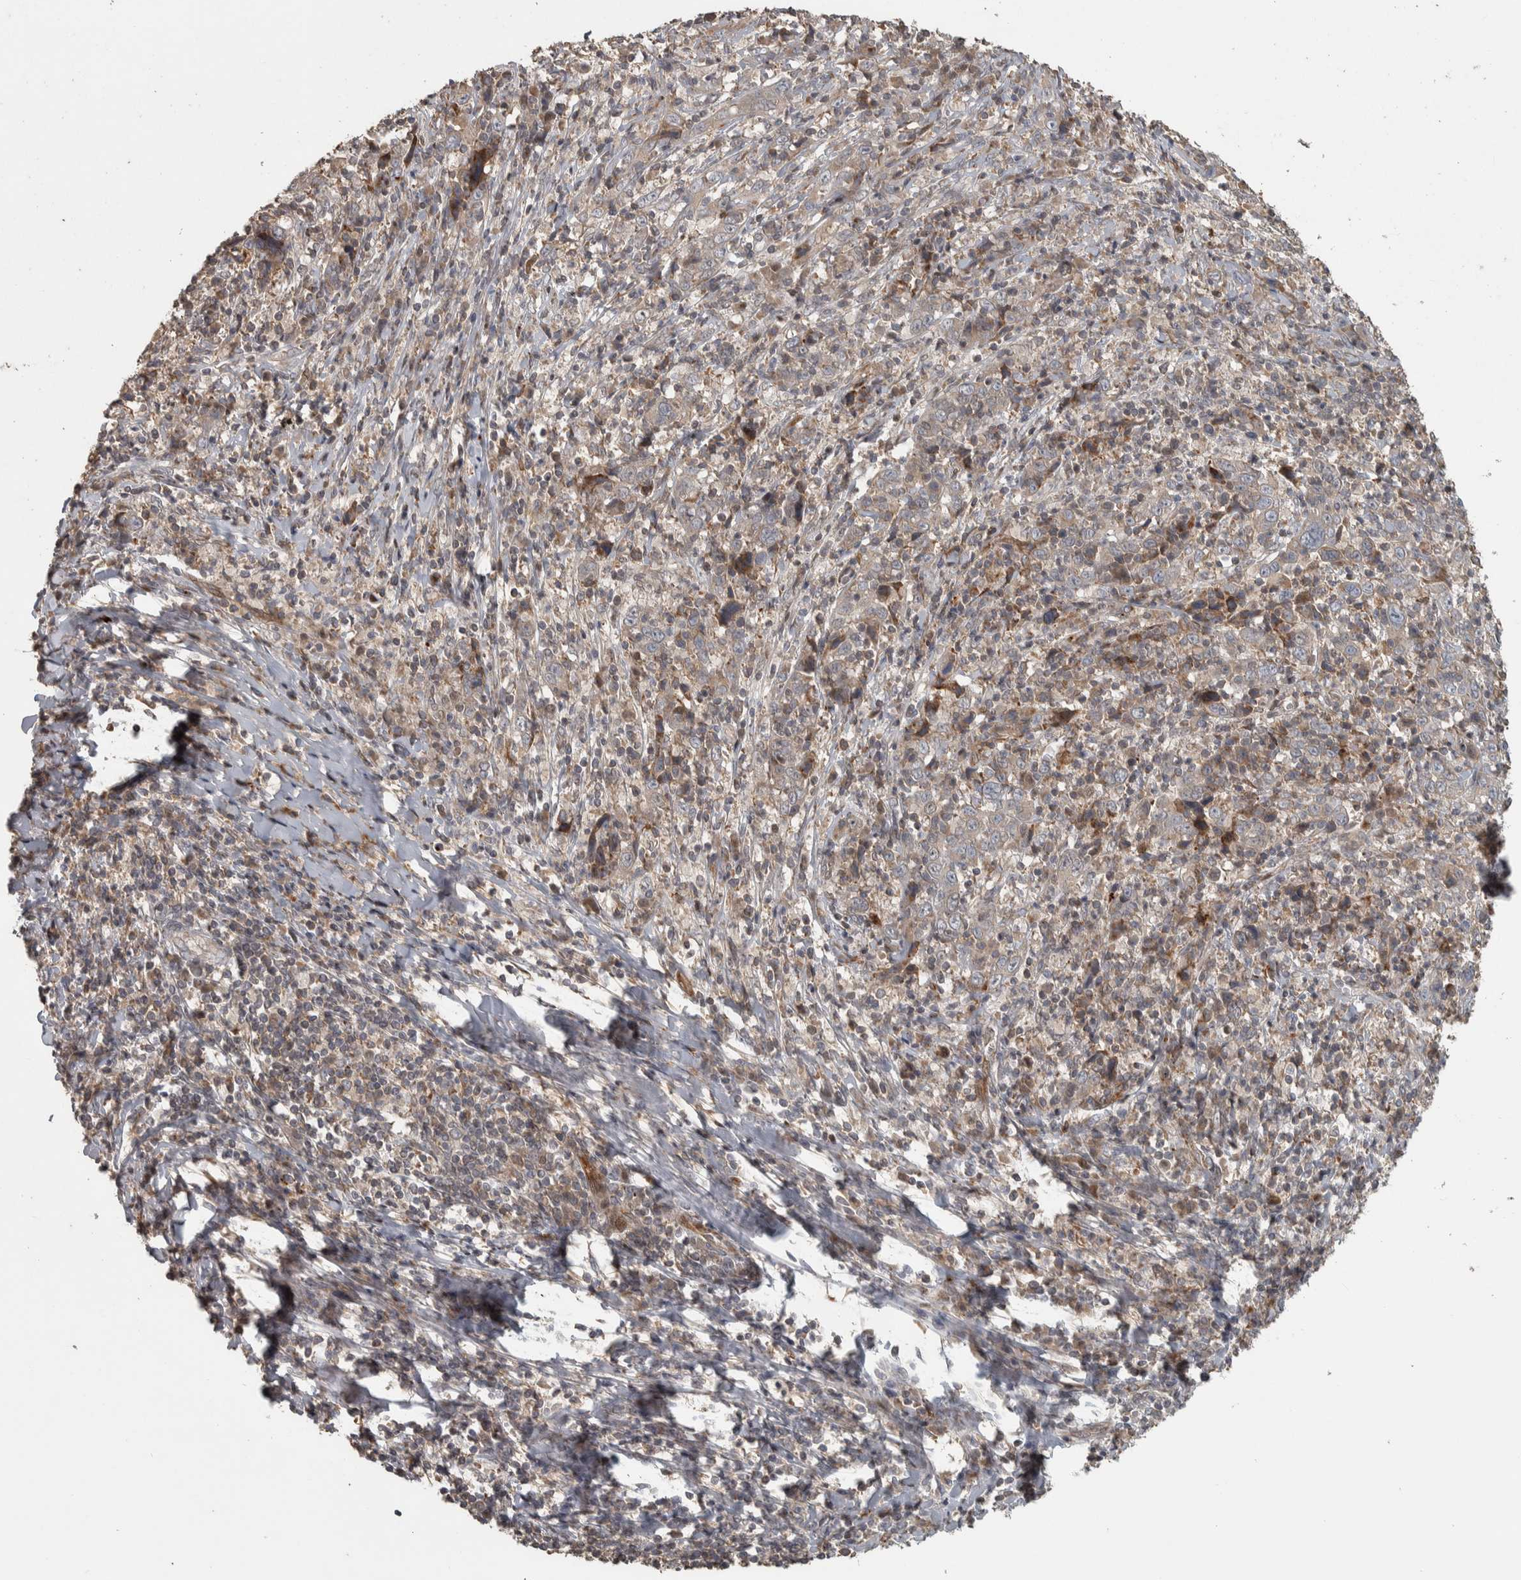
{"staining": {"intensity": "weak", "quantity": "<25%", "location": "cytoplasmic/membranous"}, "tissue": "cervical cancer", "cell_type": "Tumor cells", "image_type": "cancer", "snomed": [{"axis": "morphology", "description": "Squamous cell carcinoma, NOS"}, {"axis": "topography", "description": "Cervix"}], "caption": "An immunohistochemistry (IHC) image of squamous cell carcinoma (cervical) is shown. There is no staining in tumor cells of squamous cell carcinoma (cervical).", "gene": "ERAL1", "patient": {"sex": "female", "age": 46}}